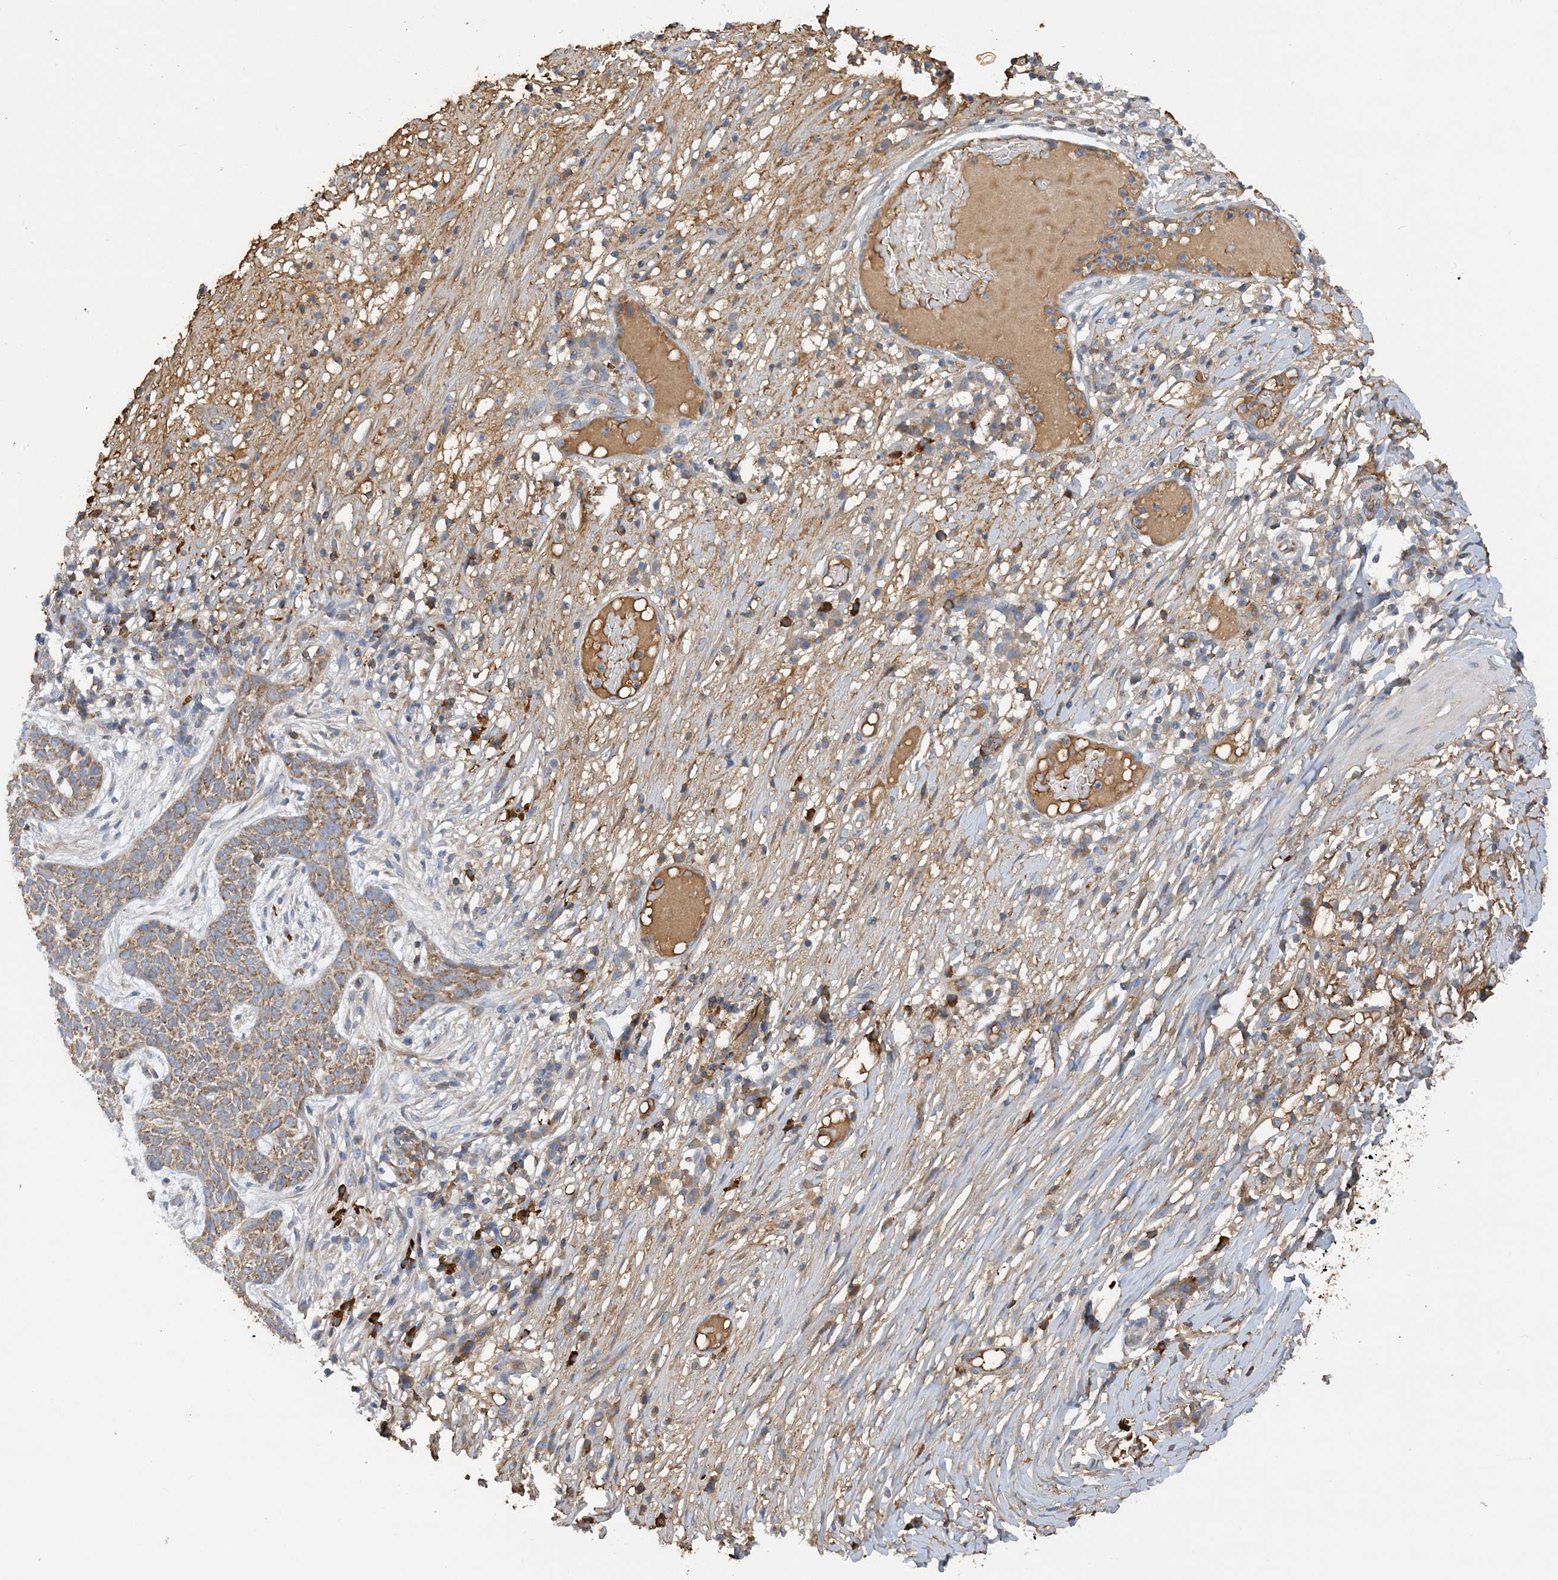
{"staining": {"intensity": "moderate", "quantity": ">75%", "location": "cytoplasmic/membranous"}, "tissue": "skin cancer", "cell_type": "Tumor cells", "image_type": "cancer", "snomed": [{"axis": "morphology", "description": "Normal tissue, NOS"}, {"axis": "morphology", "description": "Basal cell carcinoma"}, {"axis": "topography", "description": "Skin"}], "caption": "The photomicrograph demonstrates a brown stain indicating the presence of a protein in the cytoplasmic/membranous of tumor cells in skin cancer. The staining was performed using DAB (3,3'-diaminobenzidine) to visualize the protein expression in brown, while the nuclei were stained in blue with hematoxylin (Magnification: 20x).", "gene": "SLC5A11", "patient": {"sex": "male", "age": 64}}